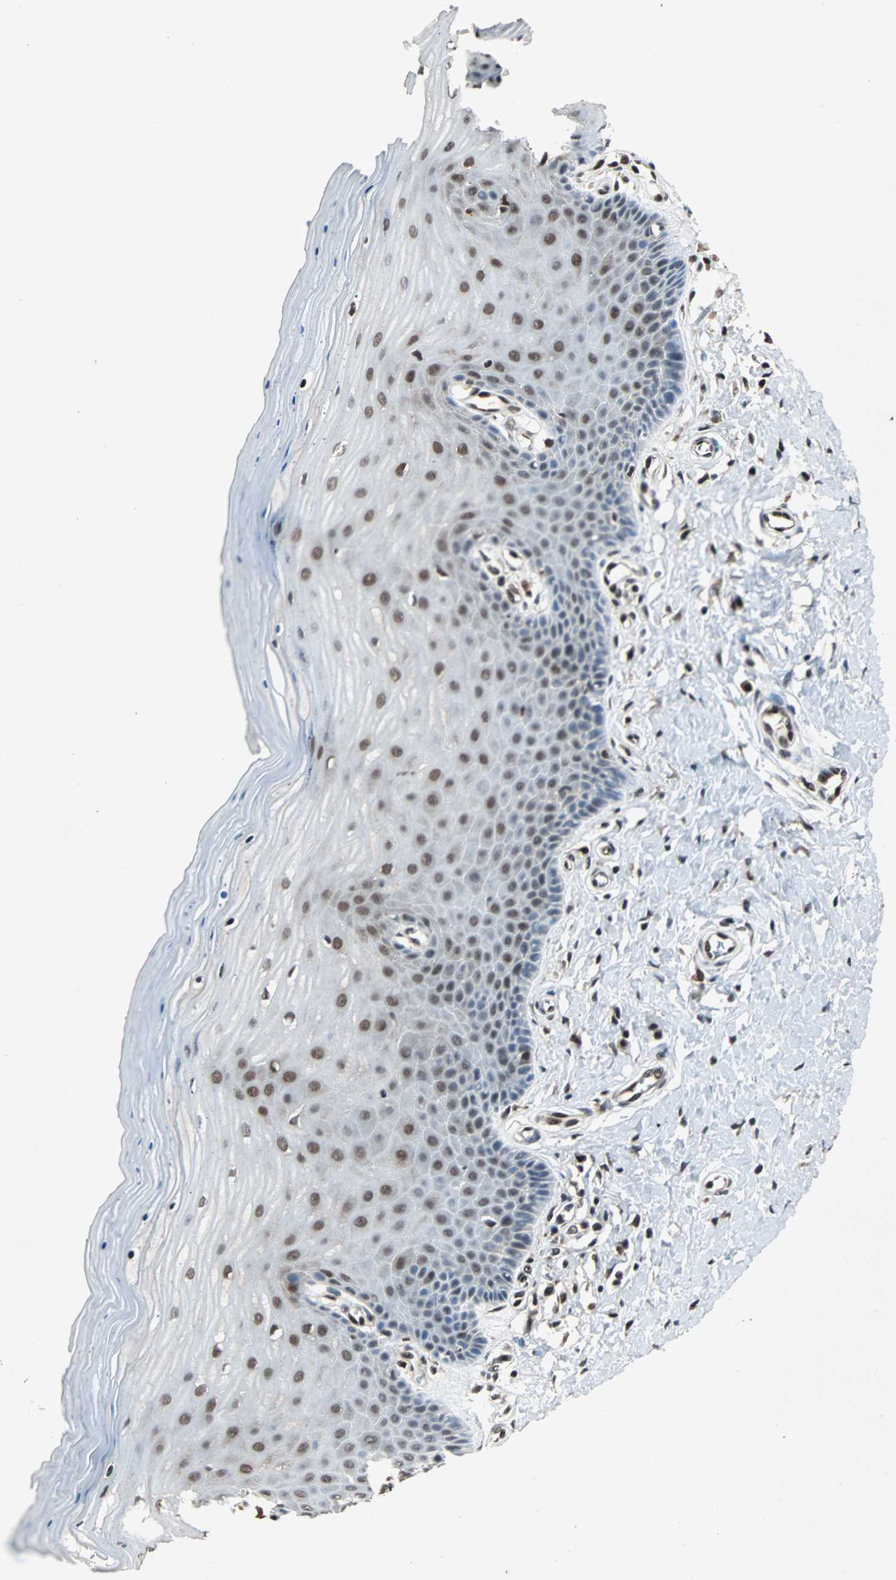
{"staining": {"intensity": "strong", "quantity": ">75%", "location": "cytoplasmic/membranous,nuclear"}, "tissue": "cervix", "cell_type": "Glandular cells", "image_type": "normal", "snomed": [{"axis": "morphology", "description": "Normal tissue, NOS"}, {"axis": "topography", "description": "Cervix"}], "caption": "Protein positivity by IHC shows strong cytoplasmic/membranous,nuclear expression in approximately >75% of glandular cells in unremarkable cervix. (DAB IHC, brown staining for protein, blue staining for nuclei).", "gene": "ACLY", "patient": {"sex": "female", "age": 55}}